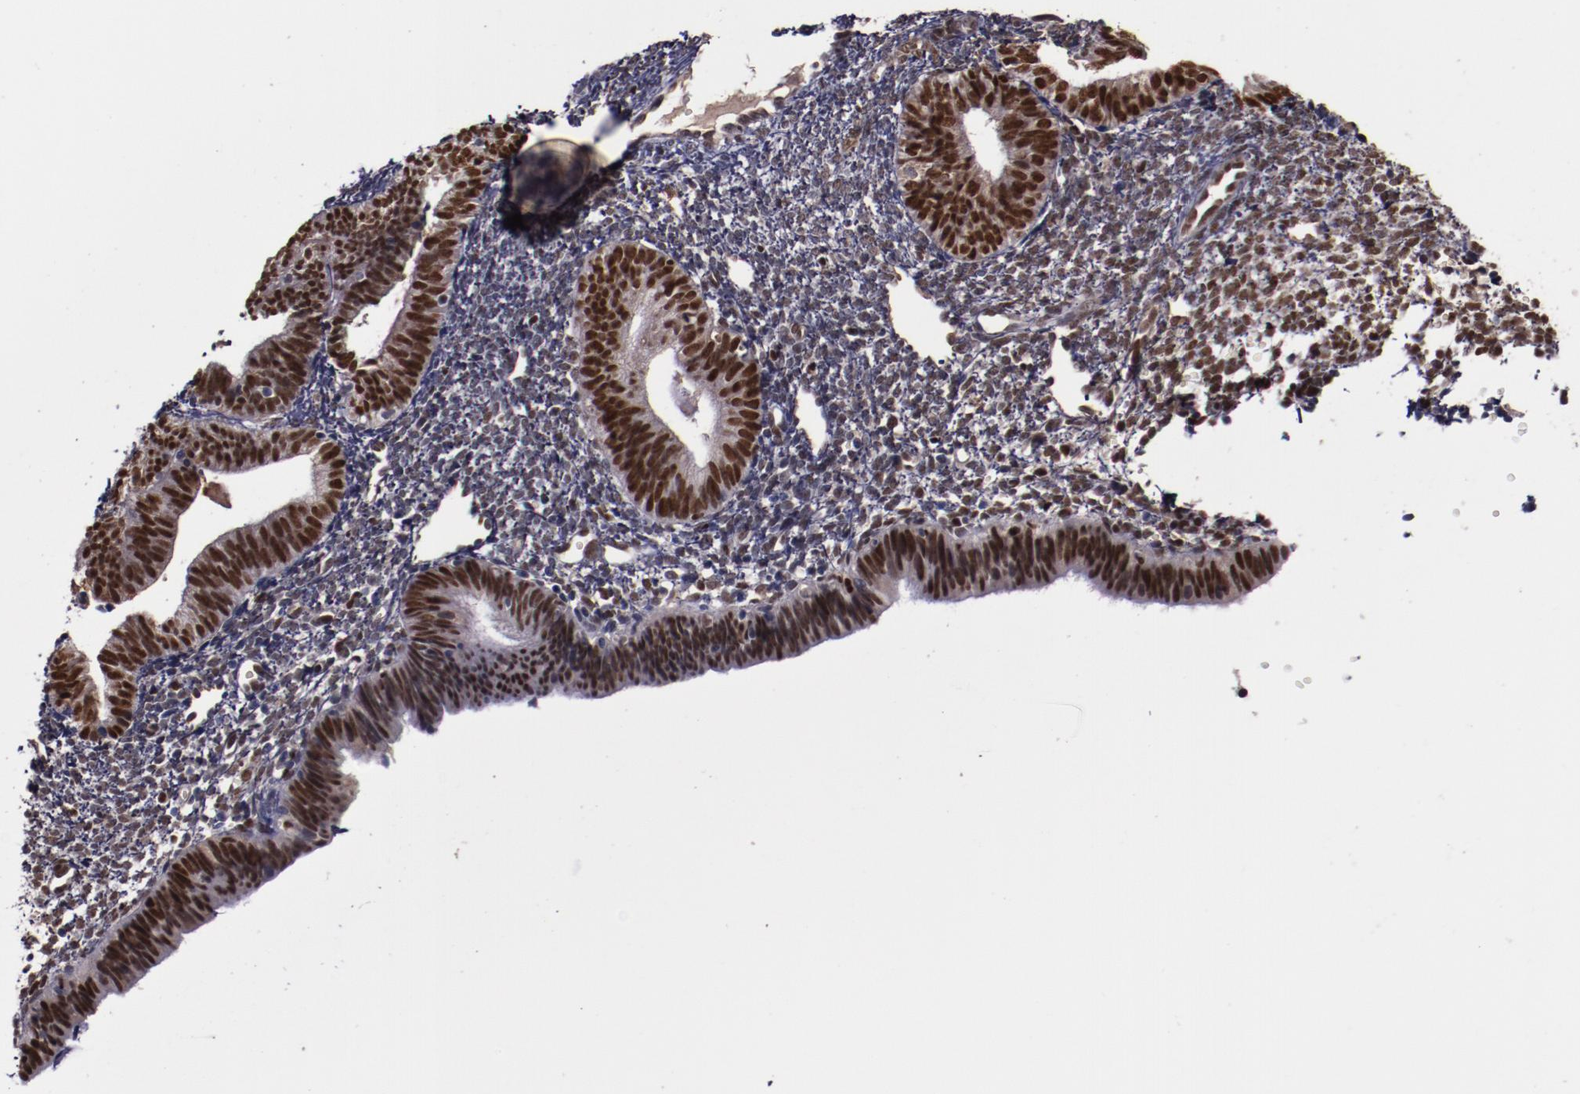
{"staining": {"intensity": "moderate", "quantity": "<25%", "location": "nuclear"}, "tissue": "endometrium", "cell_type": "Cells in endometrial stroma", "image_type": "normal", "snomed": [{"axis": "morphology", "description": "Normal tissue, NOS"}, {"axis": "topography", "description": "Endometrium"}], "caption": "Cells in endometrial stroma reveal low levels of moderate nuclear positivity in approximately <25% of cells in benign human endometrium. (DAB (3,3'-diaminobenzidine) IHC, brown staining for protein, blue staining for nuclei).", "gene": "CHEK2", "patient": {"sex": "female", "age": 61}}